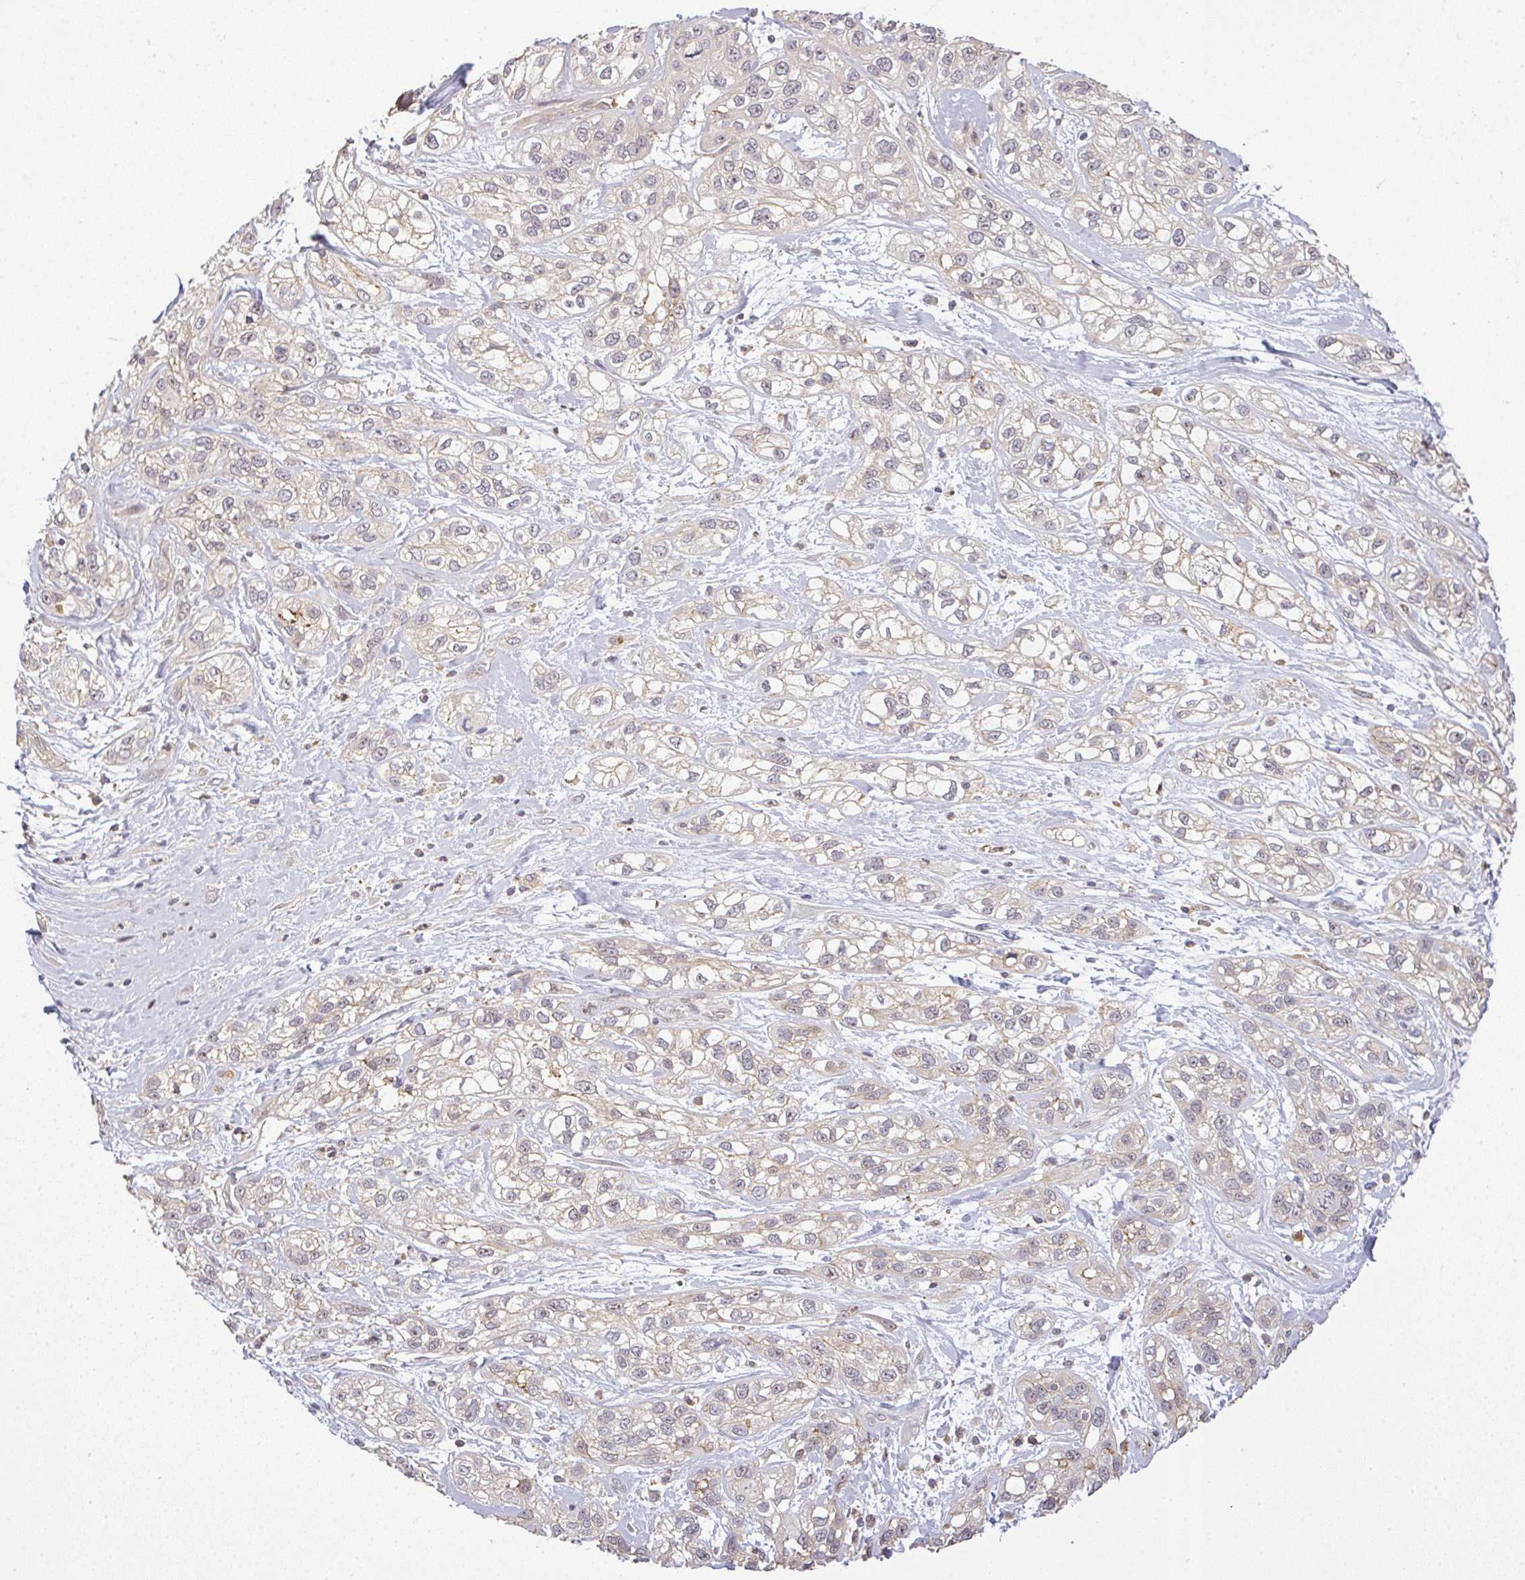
{"staining": {"intensity": "weak", "quantity": "<25%", "location": "cytoplasmic/membranous"}, "tissue": "skin cancer", "cell_type": "Tumor cells", "image_type": "cancer", "snomed": [{"axis": "morphology", "description": "Squamous cell carcinoma, NOS"}, {"axis": "topography", "description": "Skin"}], "caption": "A high-resolution micrograph shows IHC staining of skin cancer, which exhibits no significant staining in tumor cells.", "gene": "FAM153A", "patient": {"sex": "male", "age": 82}}